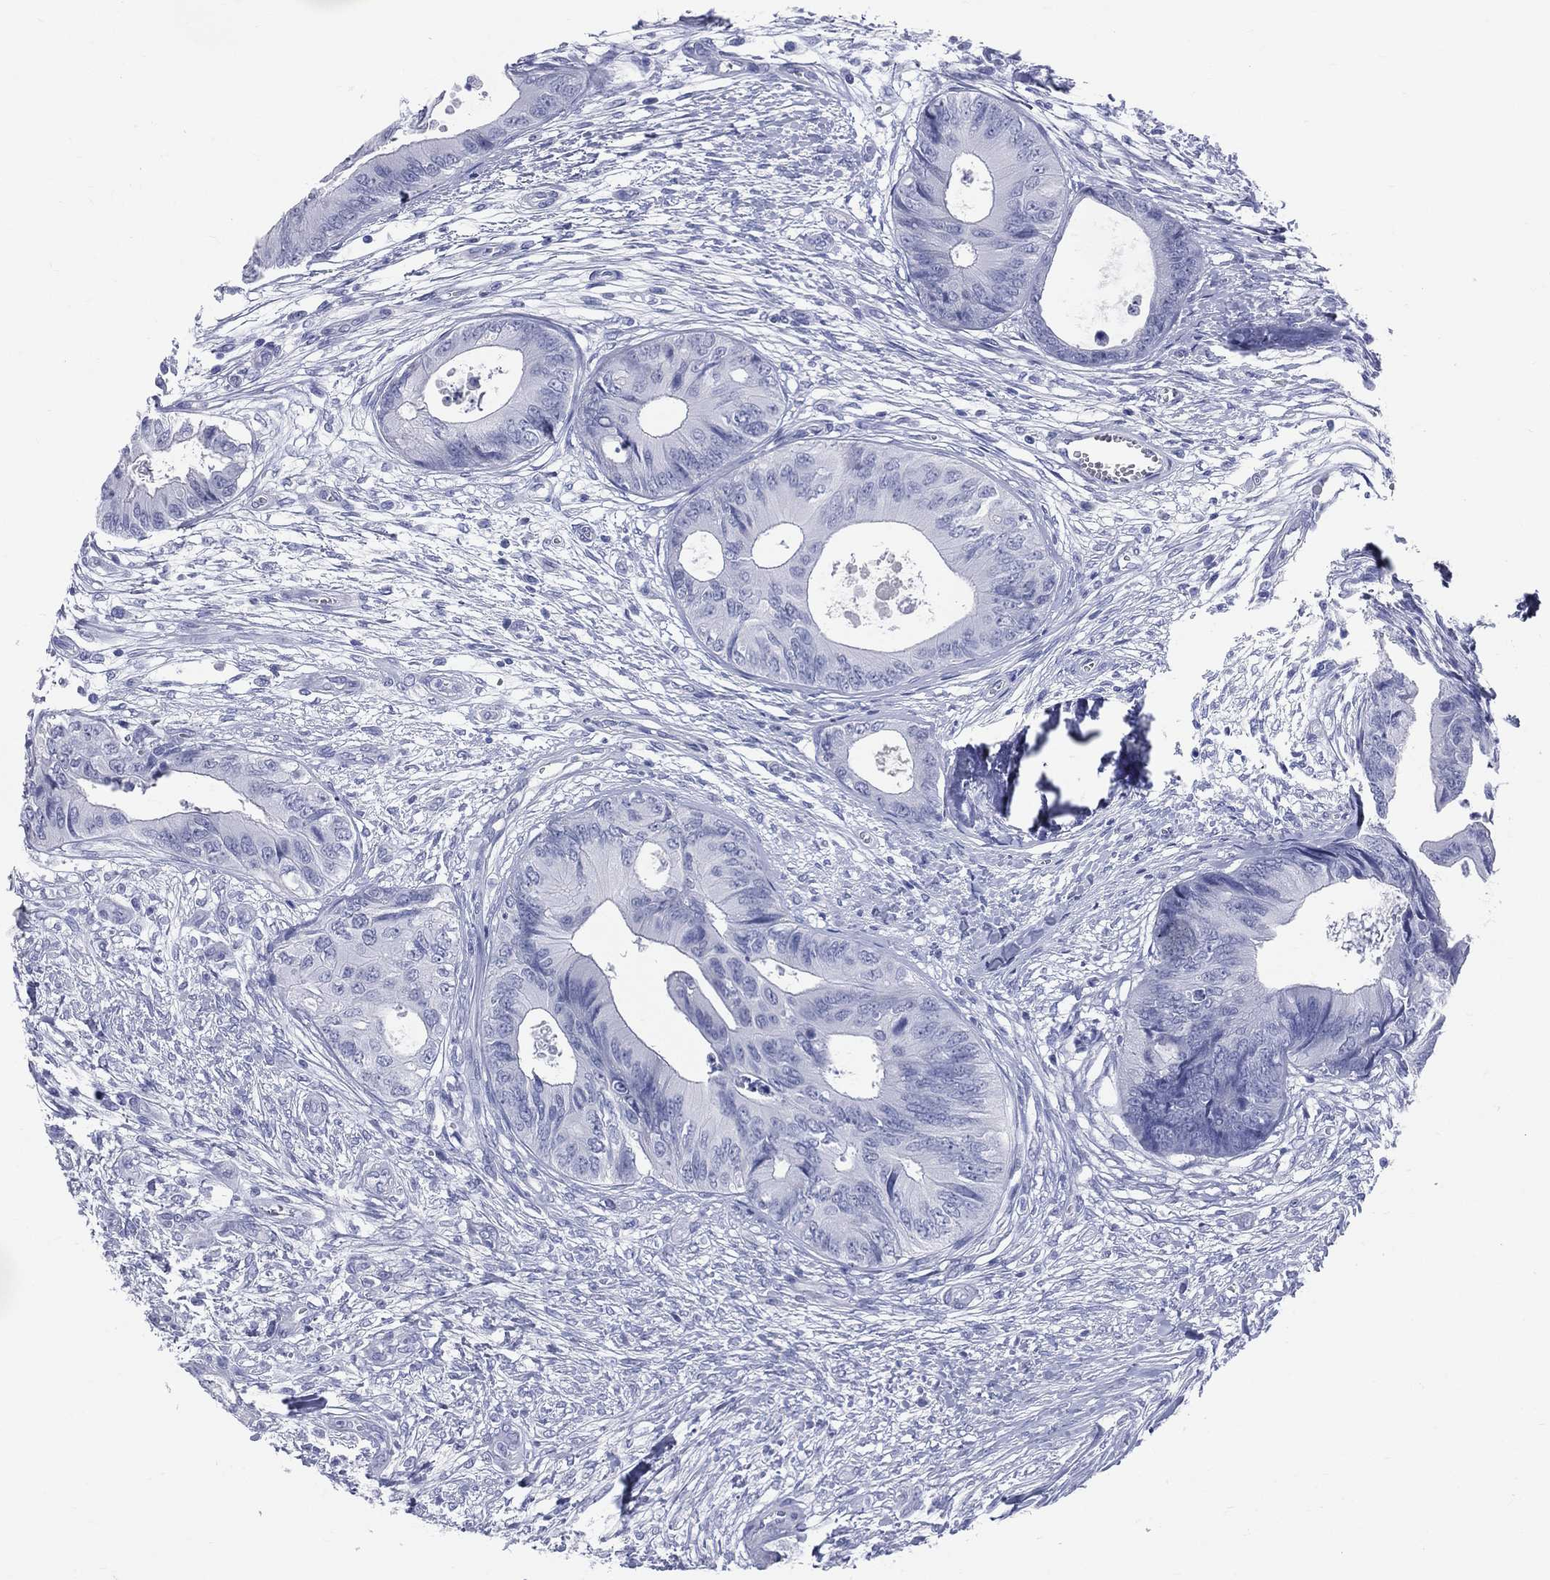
{"staining": {"intensity": "negative", "quantity": "none", "location": "none"}, "tissue": "colorectal cancer", "cell_type": "Tumor cells", "image_type": "cancer", "snomed": [{"axis": "morphology", "description": "Normal tissue, NOS"}, {"axis": "morphology", "description": "Adenocarcinoma, NOS"}, {"axis": "topography", "description": "Colon"}], "caption": "Immunohistochemical staining of human colorectal cancer (adenocarcinoma) reveals no significant staining in tumor cells.", "gene": "CYLC1", "patient": {"sex": "male", "age": 65}}